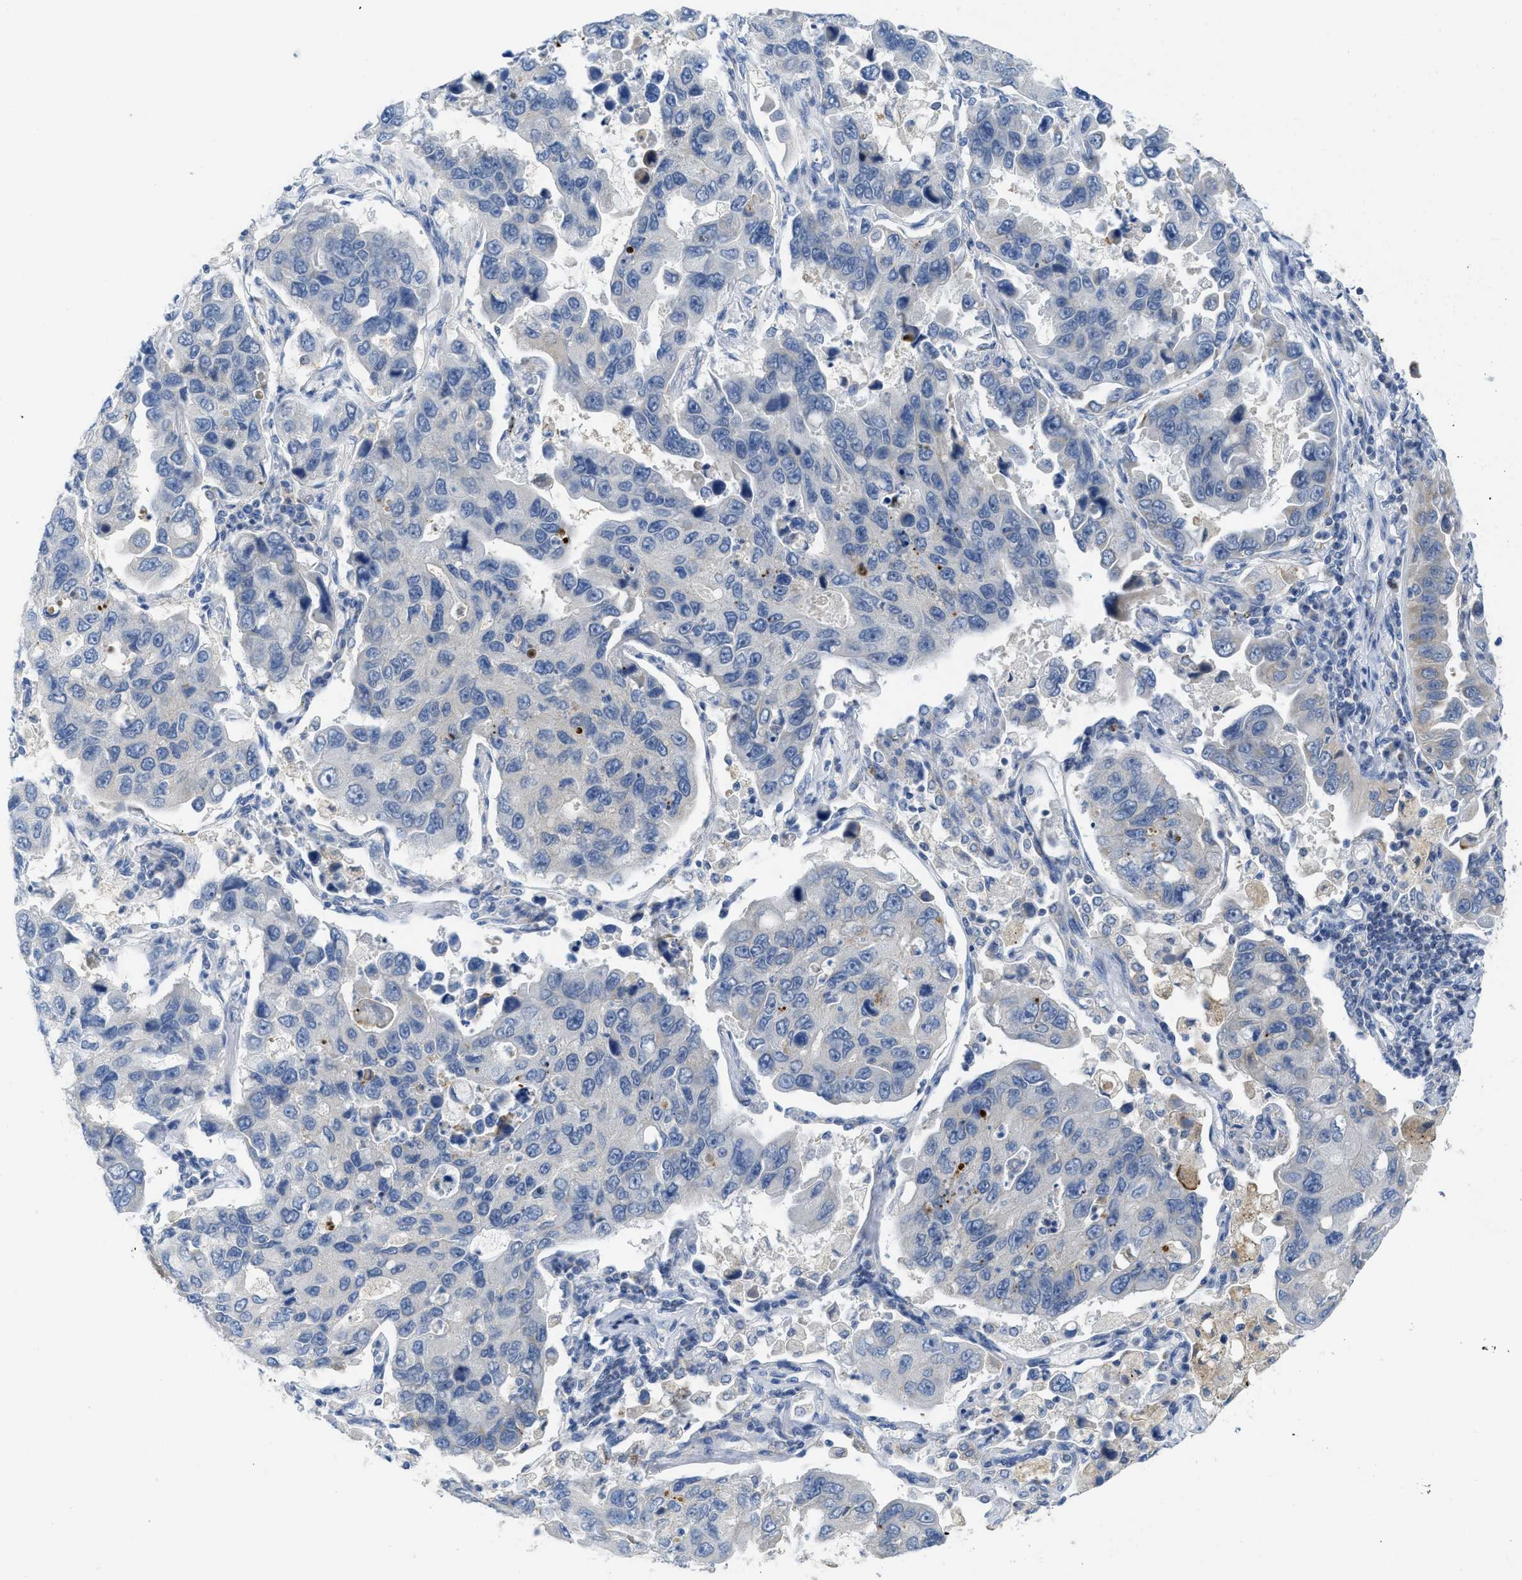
{"staining": {"intensity": "negative", "quantity": "none", "location": "none"}, "tissue": "lung cancer", "cell_type": "Tumor cells", "image_type": "cancer", "snomed": [{"axis": "morphology", "description": "Adenocarcinoma, NOS"}, {"axis": "topography", "description": "Lung"}], "caption": "This is a histopathology image of immunohistochemistry (IHC) staining of lung cancer, which shows no positivity in tumor cells.", "gene": "GATD3", "patient": {"sex": "male", "age": 64}}